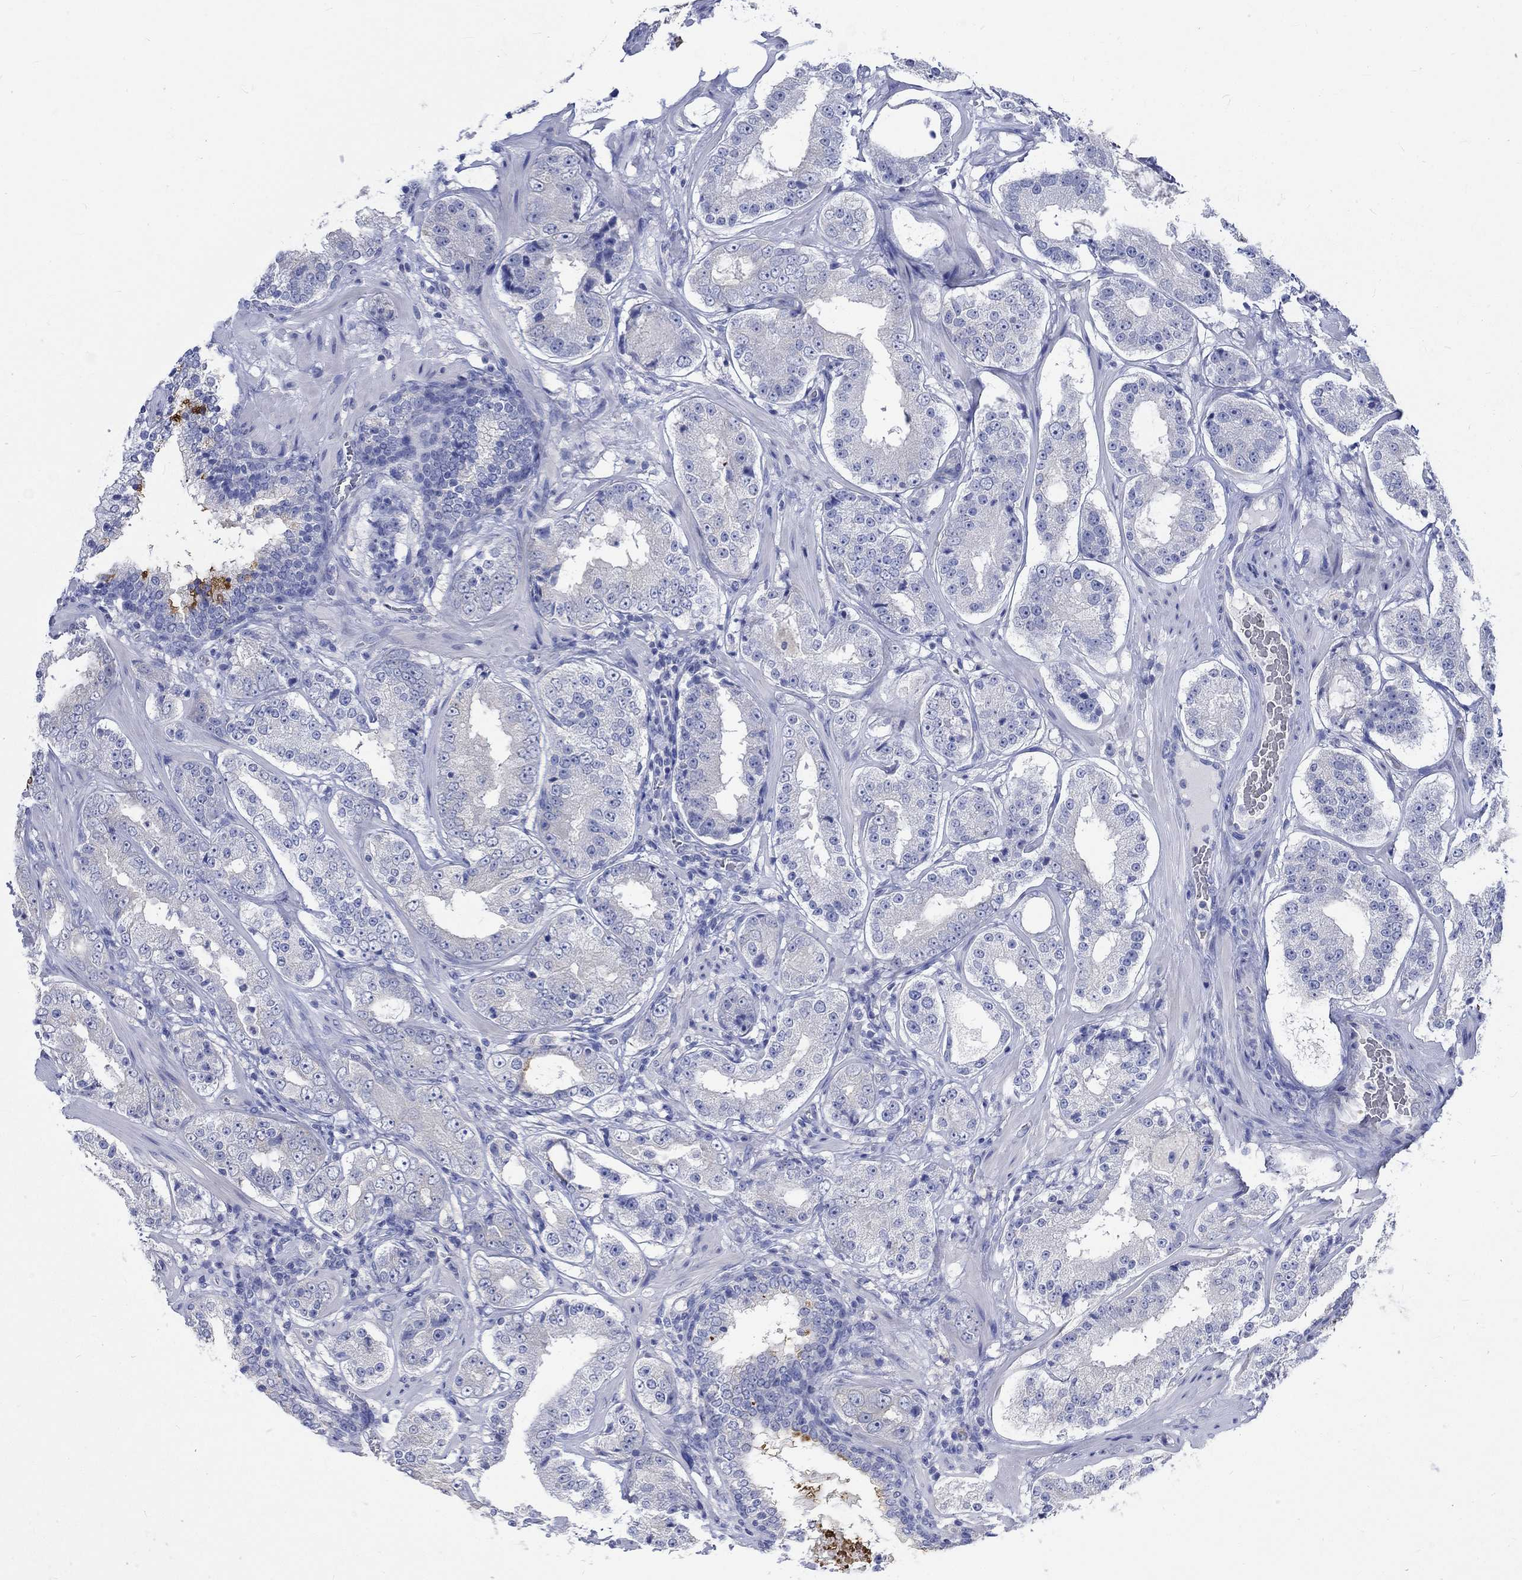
{"staining": {"intensity": "negative", "quantity": "none", "location": "none"}, "tissue": "prostate cancer", "cell_type": "Tumor cells", "image_type": "cancer", "snomed": [{"axis": "morphology", "description": "Adenocarcinoma, Low grade"}, {"axis": "topography", "description": "Prostate"}], "caption": "Prostate low-grade adenocarcinoma stained for a protein using immunohistochemistry exhibits no staining tumor cells.", "gene": "KCNA1", "patient": {"sex": "male", "age": 60}}